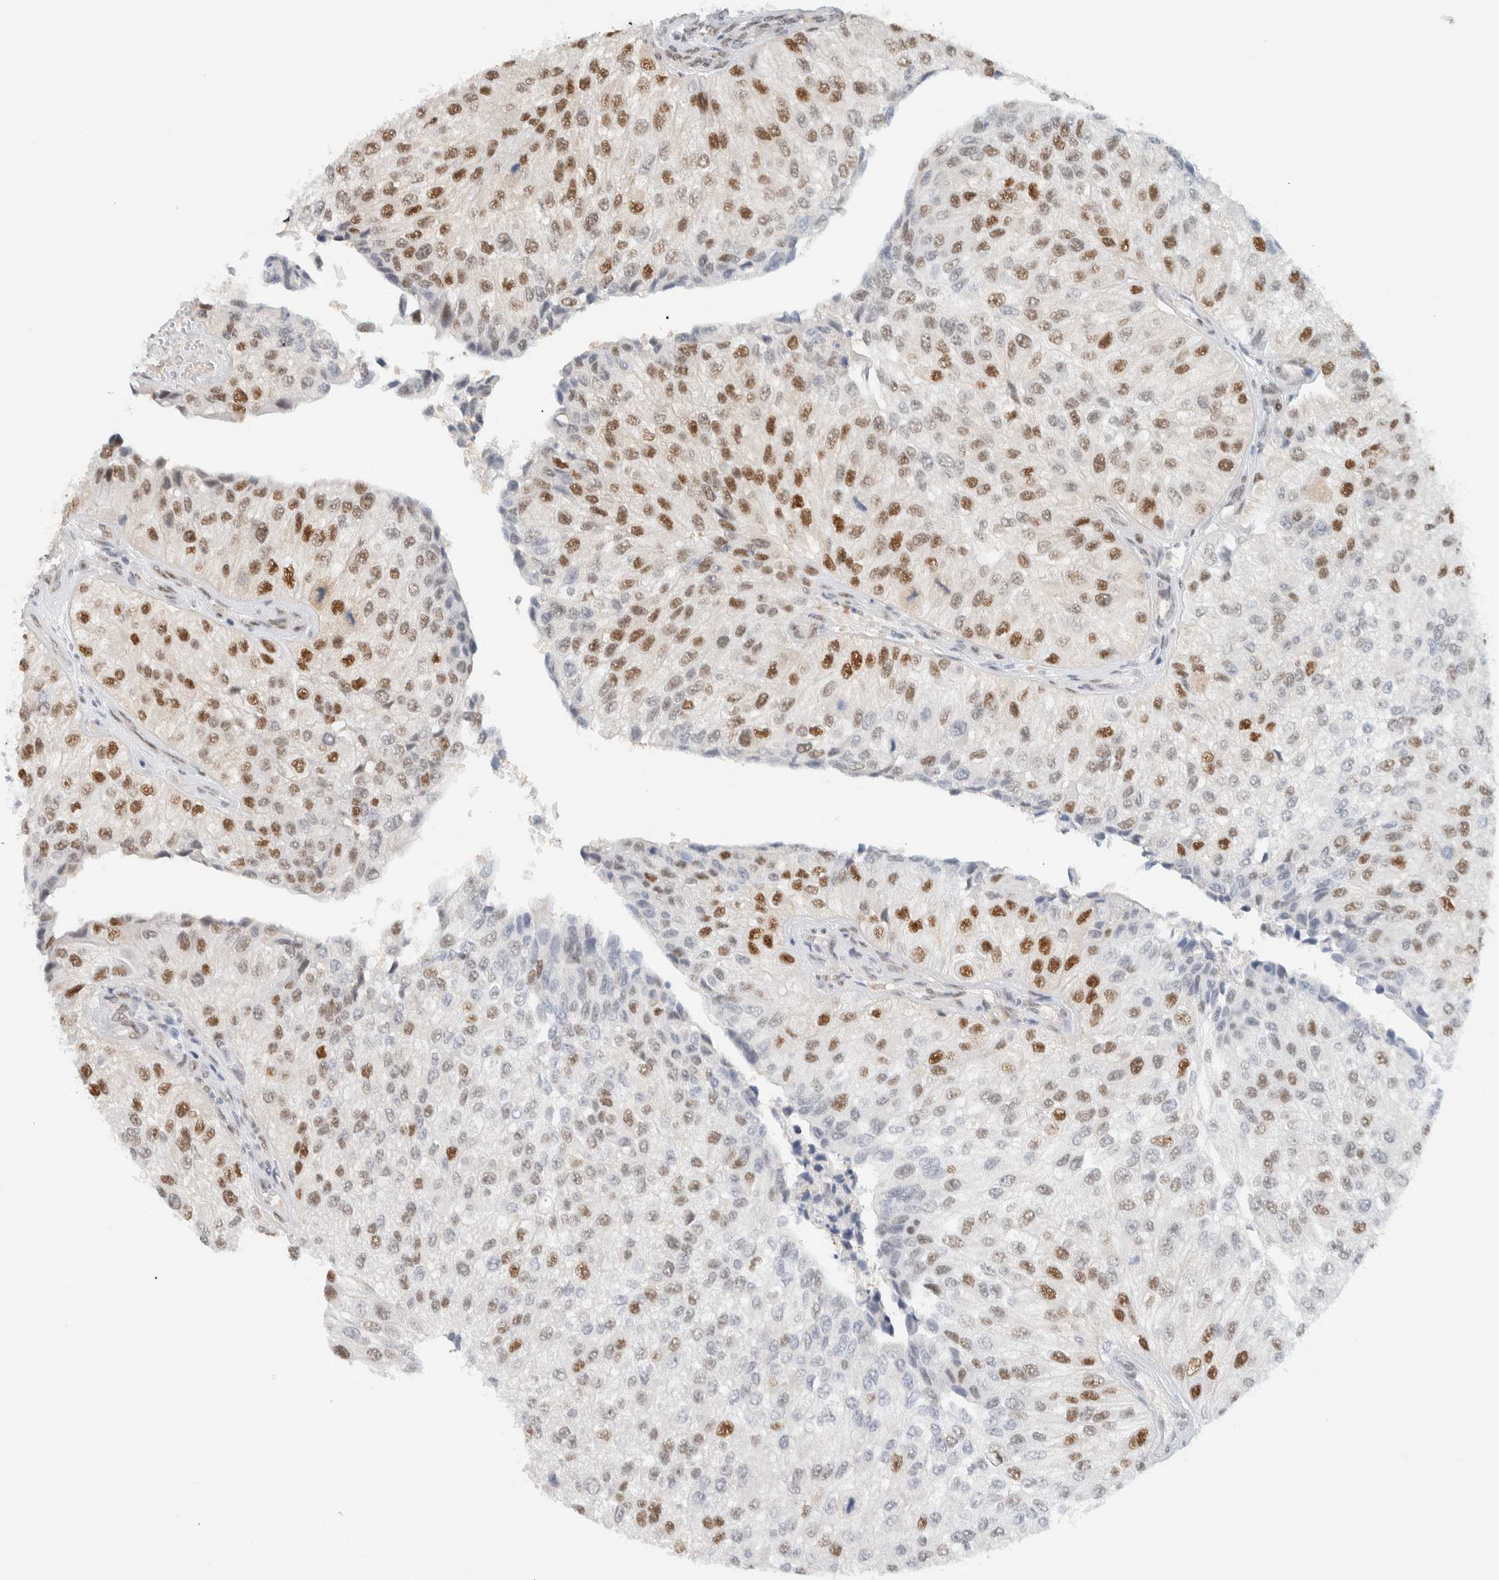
{"staining": {"intensity": "strong", "quantity": "25%-75%", "location": "nuclear"}, "tissue": "urothelial cancer", "cell_type": "Tumor cells", "image_type": "cancer", "snomed": [{"axis": "morphology", "description": "Urothelial carcinoma, High grade"}, {"axis": "topography", "description": "Kidney"}, {"axis": "topography", "description": "Urinary bladder"}], "caption": "Urothelial carcinoma (high-grade) stained with a brown dye displays strong nuclear positive positivity in about 25%-75% of tumor cells.", "gene": "ZNF683", "patient": {"sex": "male", "age": 77}}